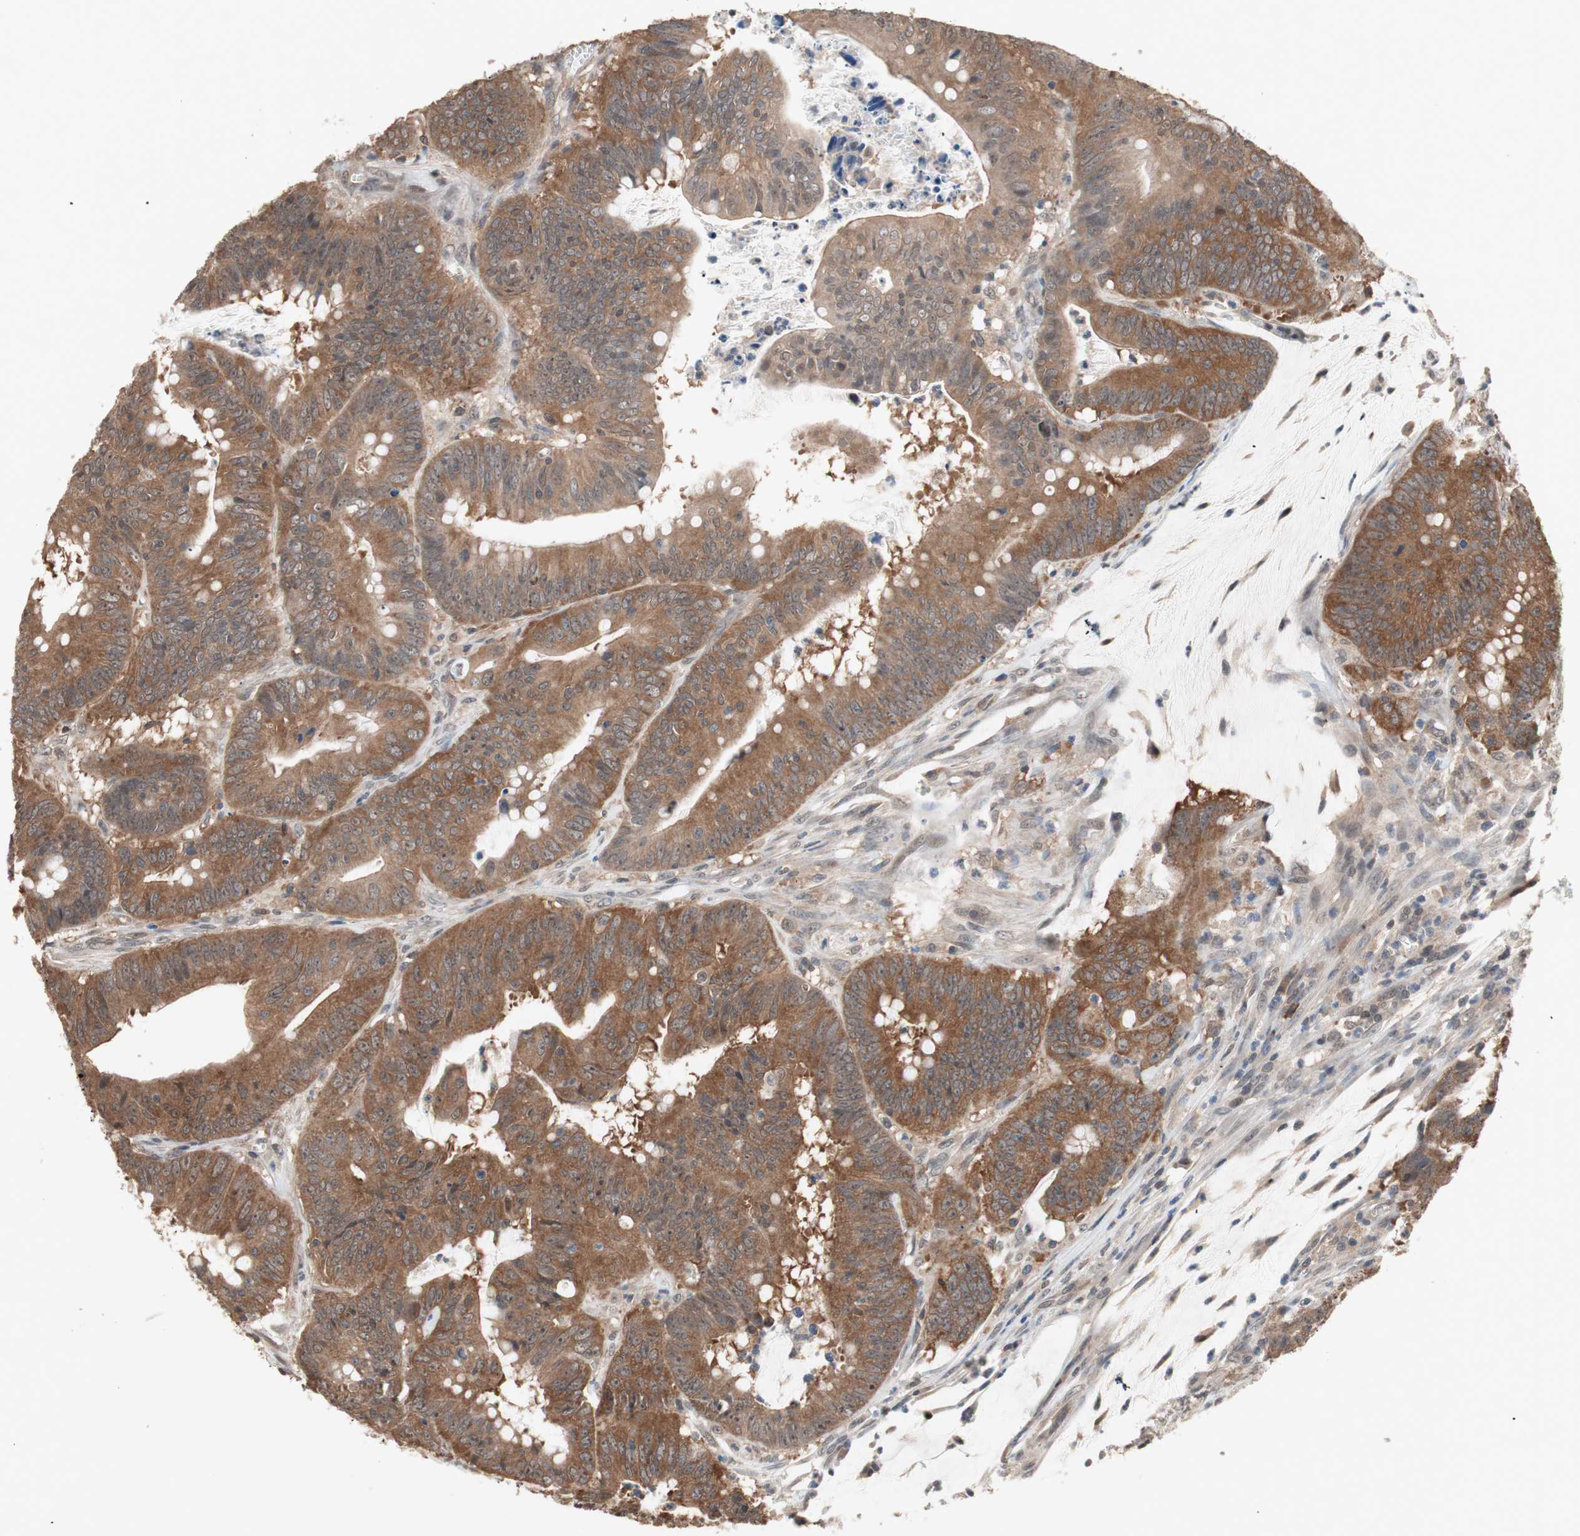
{"staining": {"intensity": "strong", "quantity": ">75%", "location": "cytoplasmic/membranous"}, "tissue": "colorectal cancer", "cell_type": "Tumor cells", "image_type": "cancer", "snomed": [{"axis": "morphology", "description": "Adenocarcinoma, NOS"}, {"axis": "topography", "description": "Colon"}], "caption": "This image demonstrates adenocarcinoma (colorectal) stained with IHC to label a protein in brown. The cytoplasmic/membranous of tumor cells show strong positivity for the protein. Nuclei are counter-stained blue.", "gene": "GART", "patient": {"sex": "male", "age": 45}}